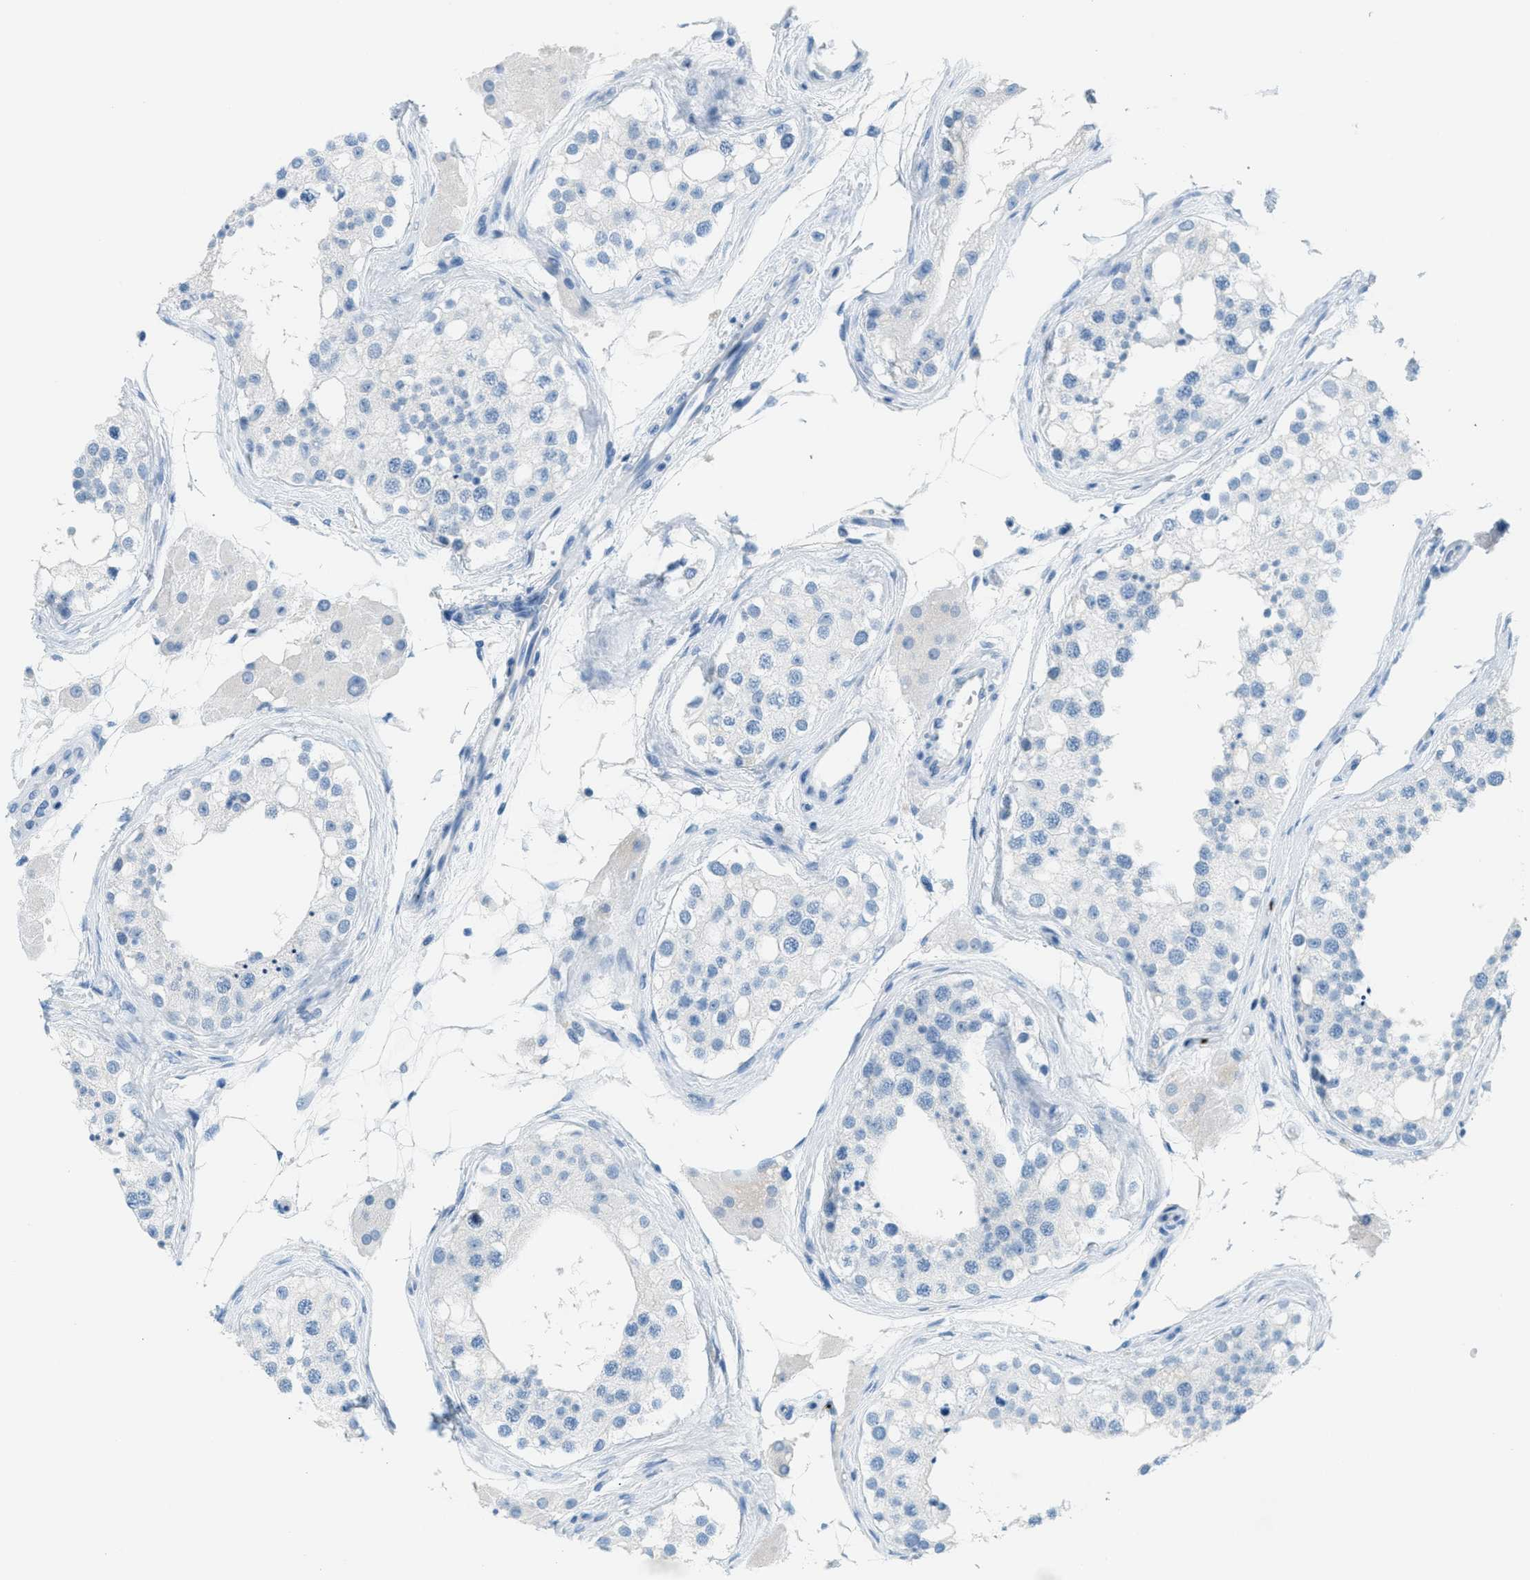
{"staining": {"intensity": "negative", "quantity": "none", "location": "none"}, "tissue": "testis", "cell_type": "Cells in seminiferous ducts", "image_type": "normal", "snomed": [{"axis": "morphology", "description": "Normal tissue, NOS"}, {"axis": "topography", "description": "Testis"}], "caption": "An image of human testis is negative for staining in cells in seminiferous ducts. (IHC, brightfield microscopy, high magnification).", "gene": "PPBP", "patient": {"sex": "male", "age": 68}}